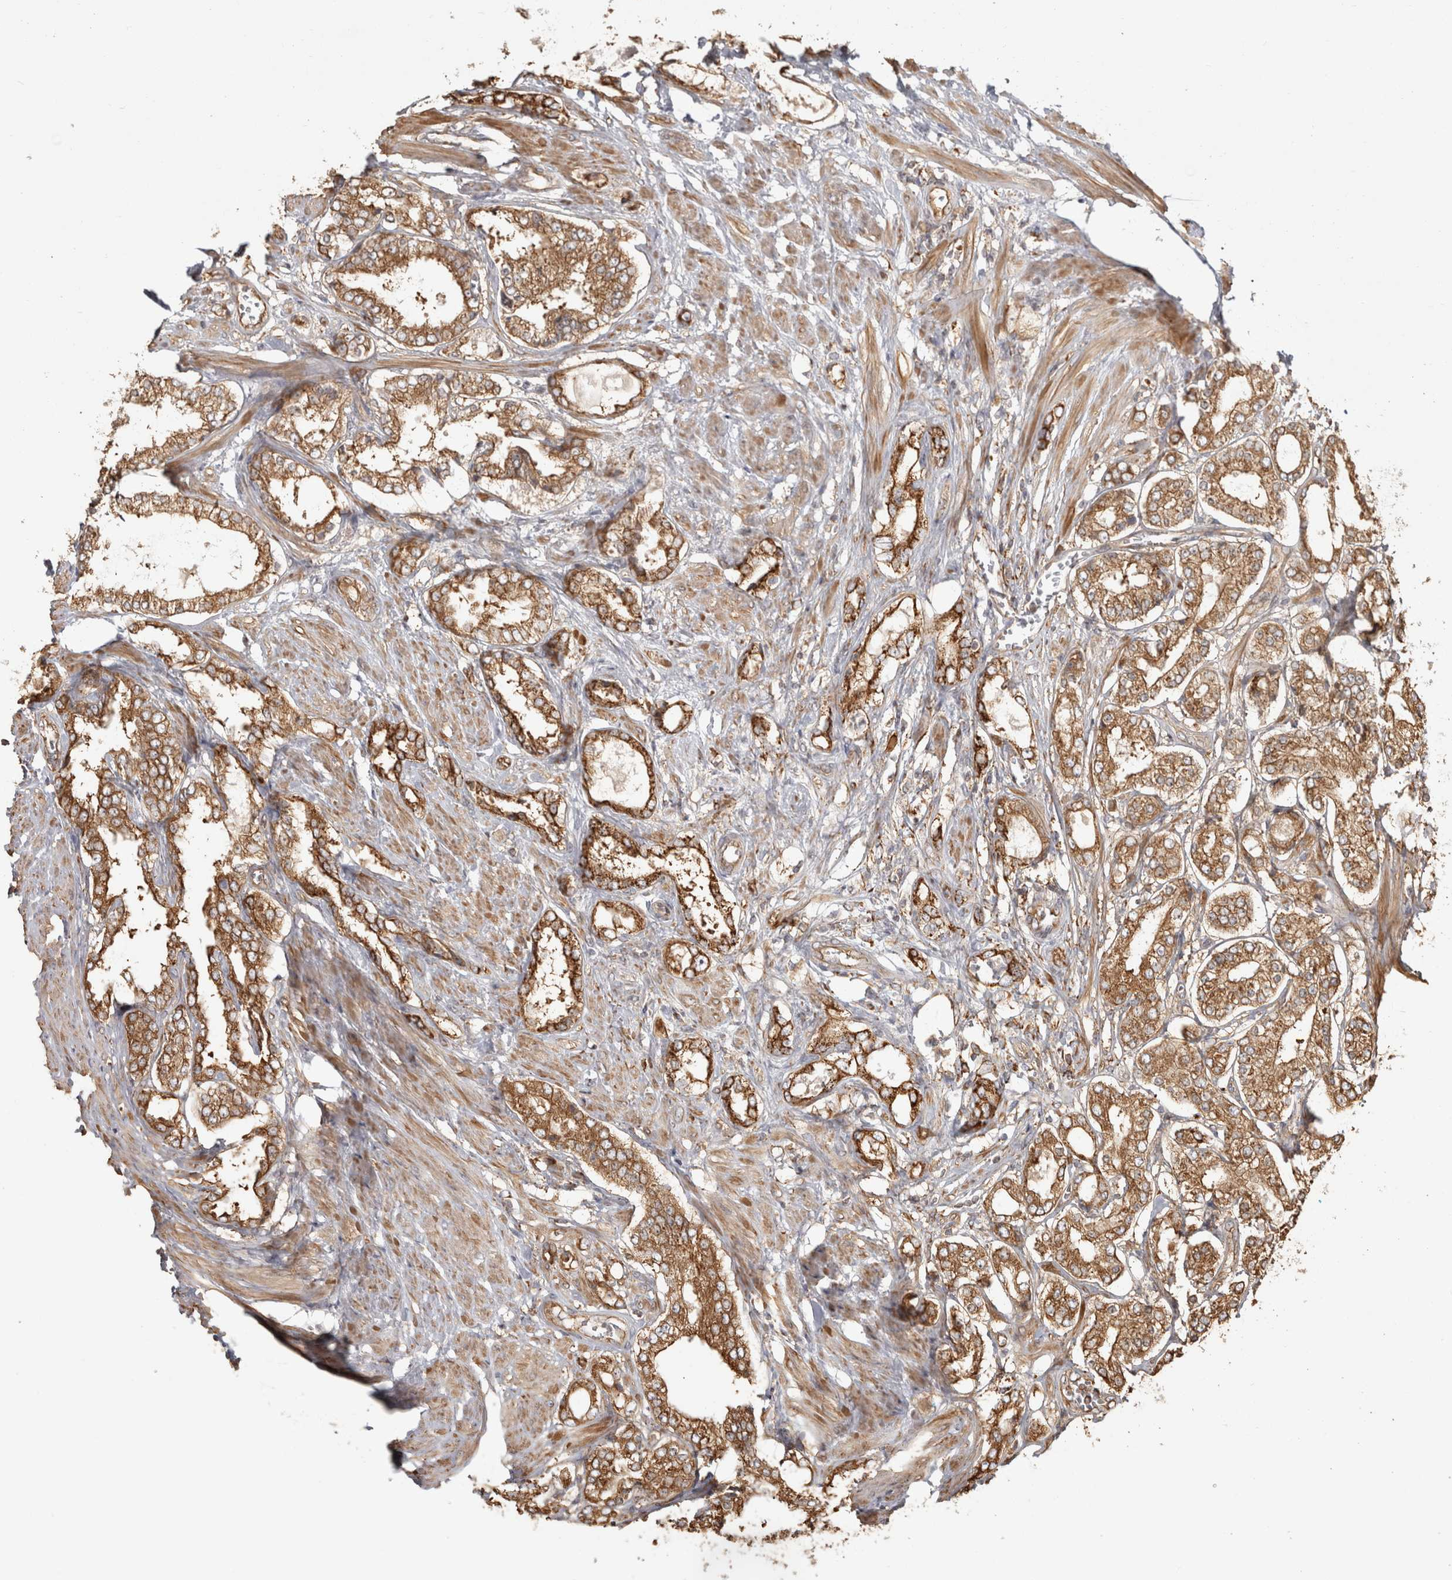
{"staining": {"intensity": "moderate", "quantity": ">75%", "location": "cytoplasmic/membranous"}, "tissue": "prostate cancer", "cell_type": "Tumor cells", "image_type": "cancer", "snomed": [{"axis": "morphology", "description": "Adenocarcinoma, Low grade"}, {"axis": "topography", "description": "Prostate"}], "caption": "Protein staining of prostate cancer (adenocarcinoma (low-grade)) tissue reveals moderate cytoplasmic/membranous expression in approximately >75% of tumor cells. The protein is shown in brown color, while the nuclei are stained blue.", "gene": "CAMSAP2", "patient": {"sex": "male", "age": 62}}